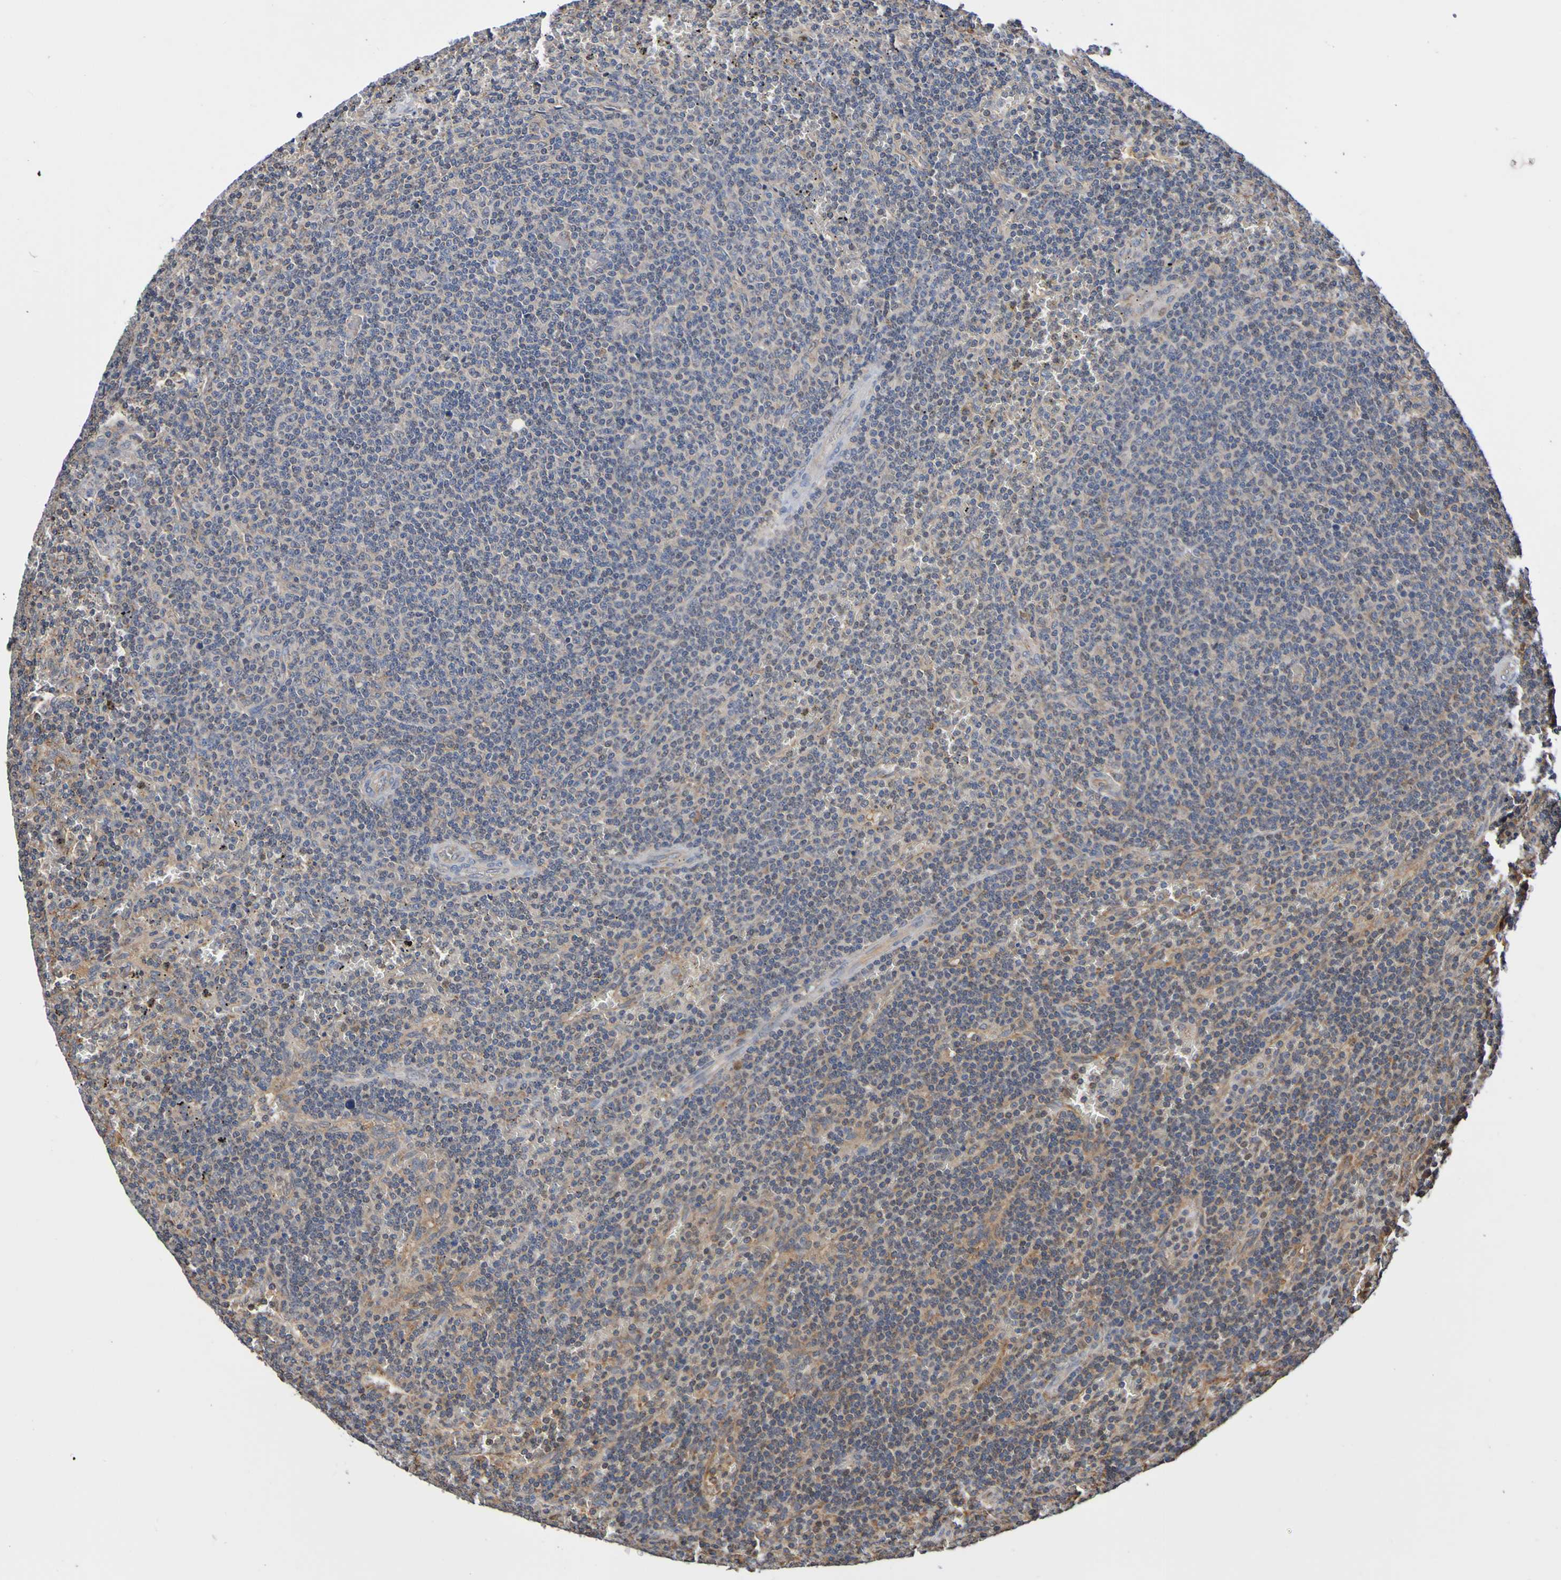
{"staining": {"intensity": "negative", "quantity": "none", "location": "none"}, "tissue": "lymphoma", "cell_type": "Tumor cells", "image_type": "cancer", "snomed": [{"axis": "morphology", "description": "Malignant lymphoma, non-Hodgkin's type, Low grade"}, {"axis": "topography", "description": "Spleen"}], "caption": "Immunohistochemistry (IHC) of lymphoma demonstrates no positivity in tumor cells.", "gene": "AXIN1", "patient": {"sex": "female", "age": 50}}